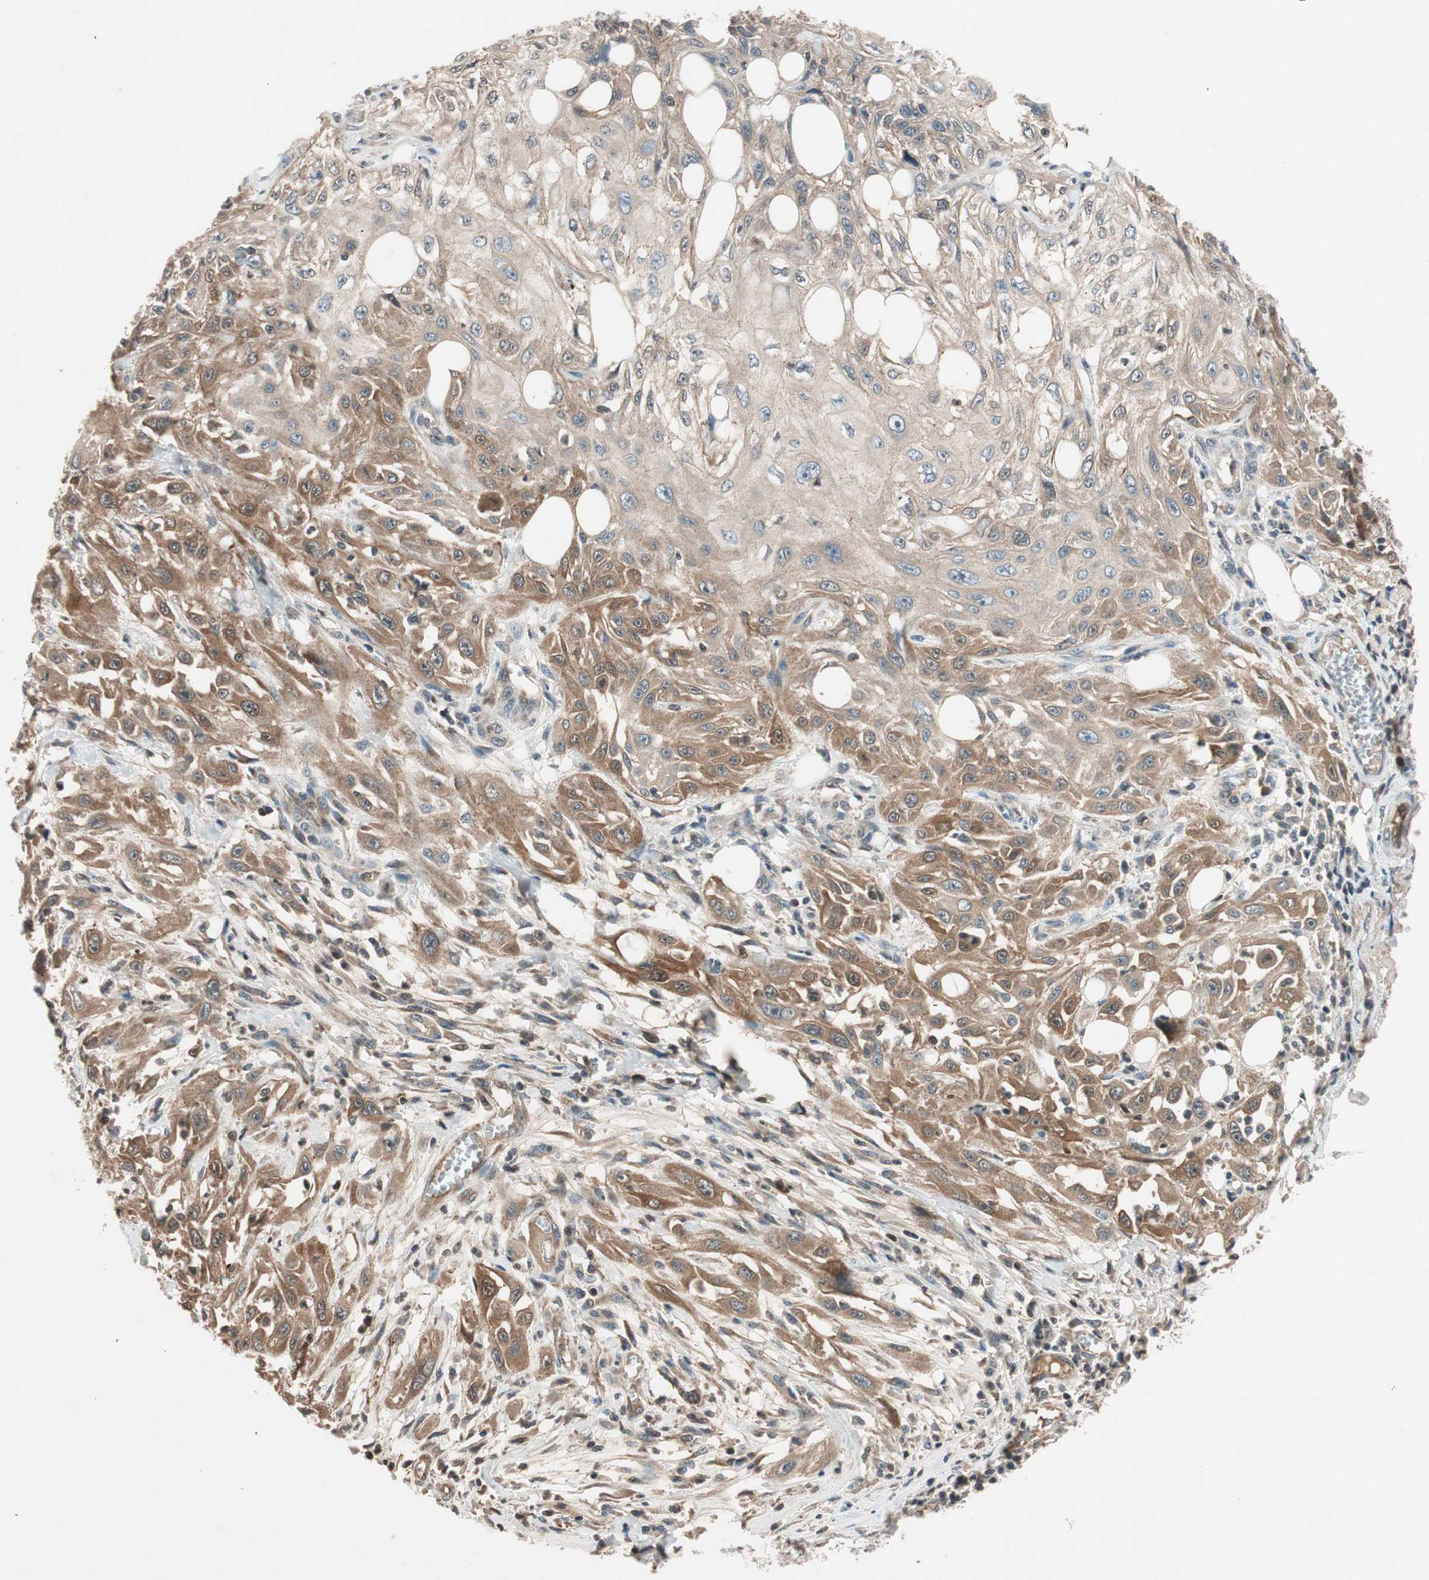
{"staining": {"intensity": "moderate", "quantity": ">75%", "location": "cytoplasmic/membranous"}, "tissue": "skin cancer", "cell_type": "Tumor cells", "image_type": "cancer", "snomed": [{"axis": "morphology", "description": "Squamous cell carcinoma, NOS"}, {"axis": "topography", "description": "Skin"}], "caption": "Immunohistochemistry (DAB) staining of human skin squamous cell carcinoma shows moderate cytoplasmic/membranous protein positivity in approximately >75% of tumor cells.", "gene": "GCLM", "patient": {"sex": "male", "age": 75}}